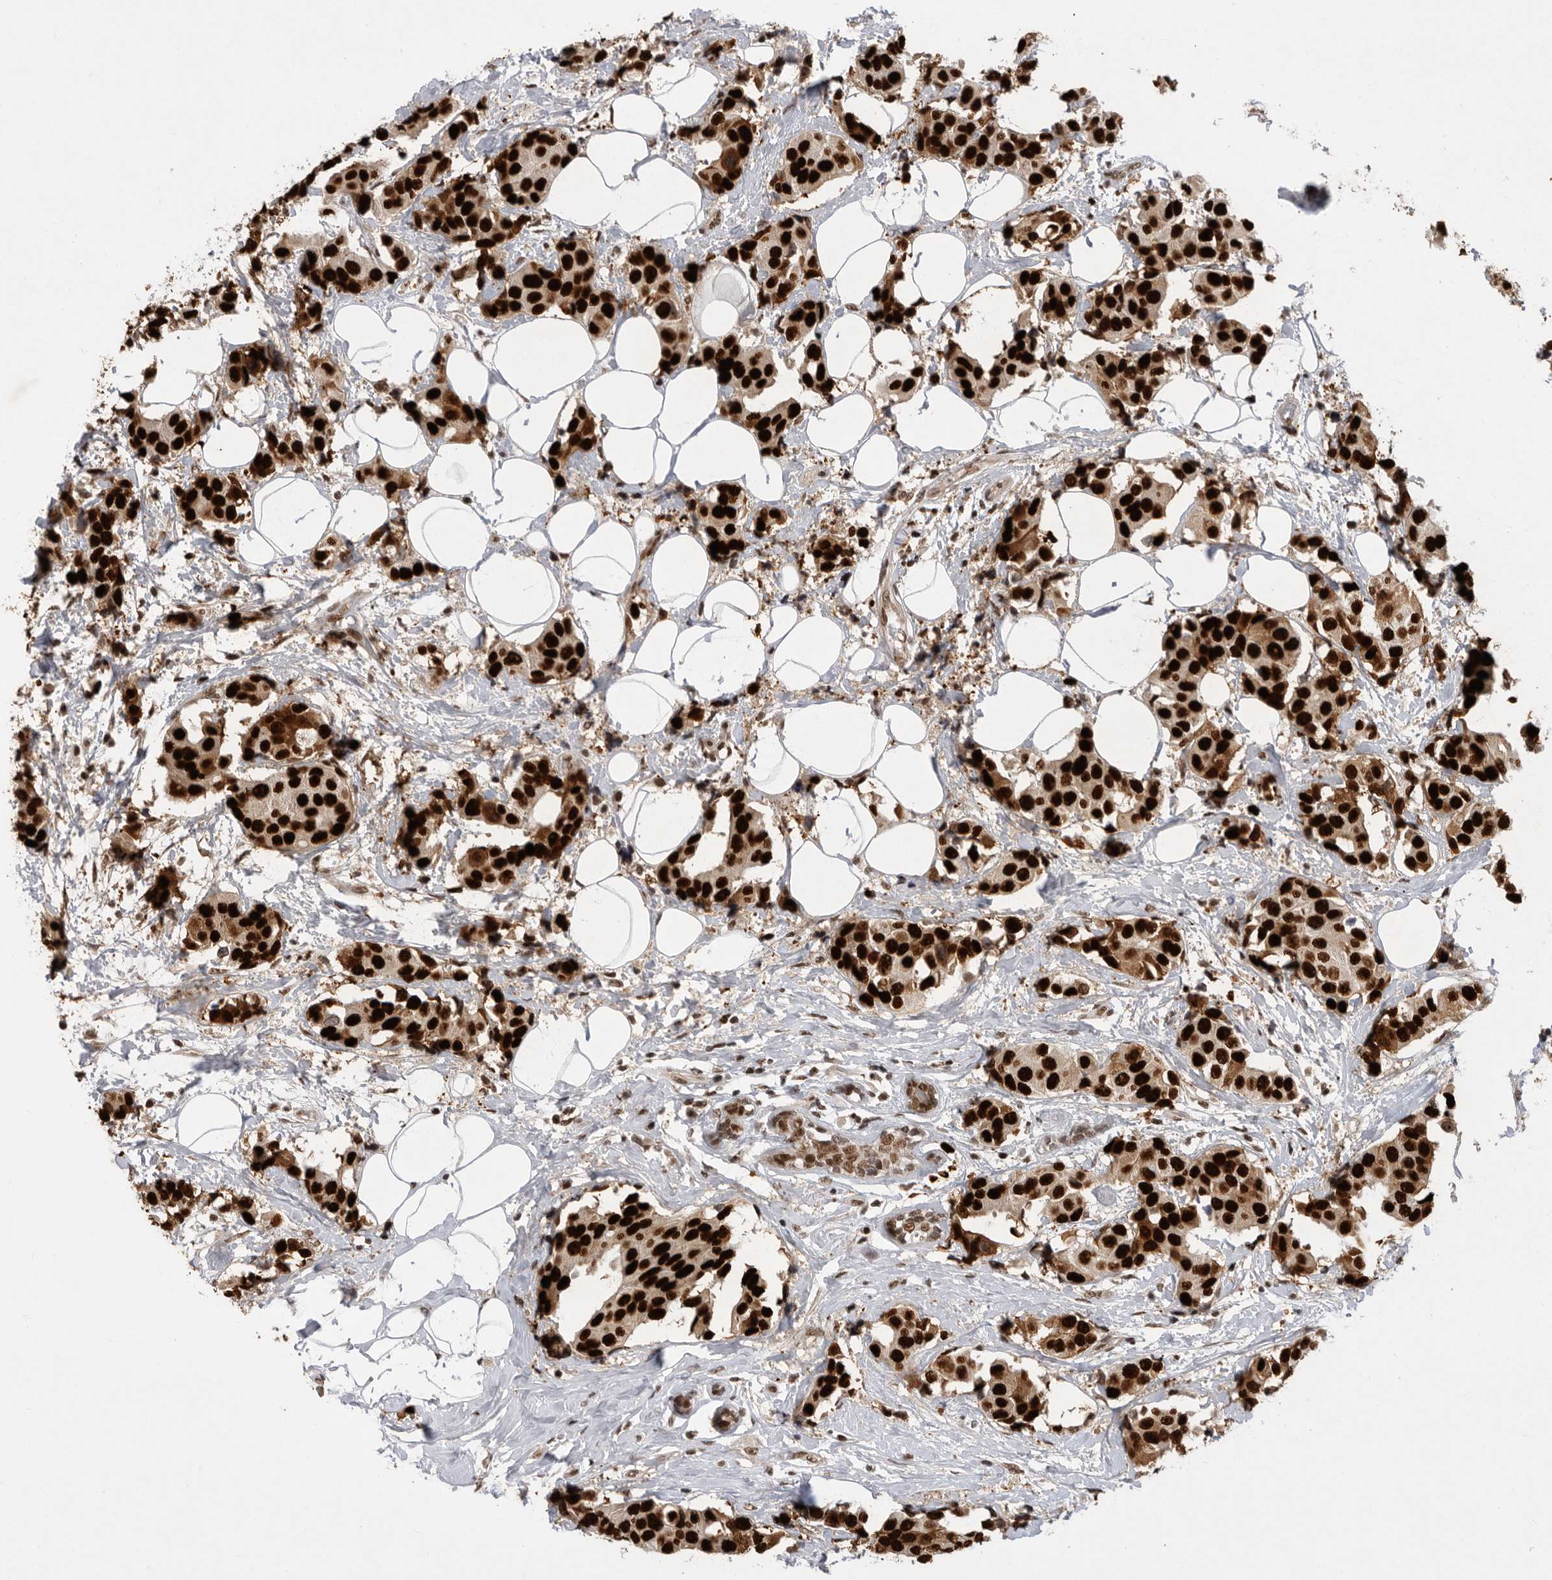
{"staining": {"intensity": "strong", "quantity": ">75%", "location": "nuclear"}, "tissue": "breast cancer", "cell_type": "Tumor cells", "image_type": "cancer", "snomed": [{"axis": "morphology", "description": "Normal tissue, NOS"}, {"axis": "morphology", "description": "Duct carcinoma"}, {"axis": "topography", "description": "Breast"}], "caption": "Tumor cells reveal high levels of strong nuclear positivity in about >75% of cells in human breast intraductal carcinoma.", "gene": "ZNF830", "patient": {"sex": "female", "age": 39}}